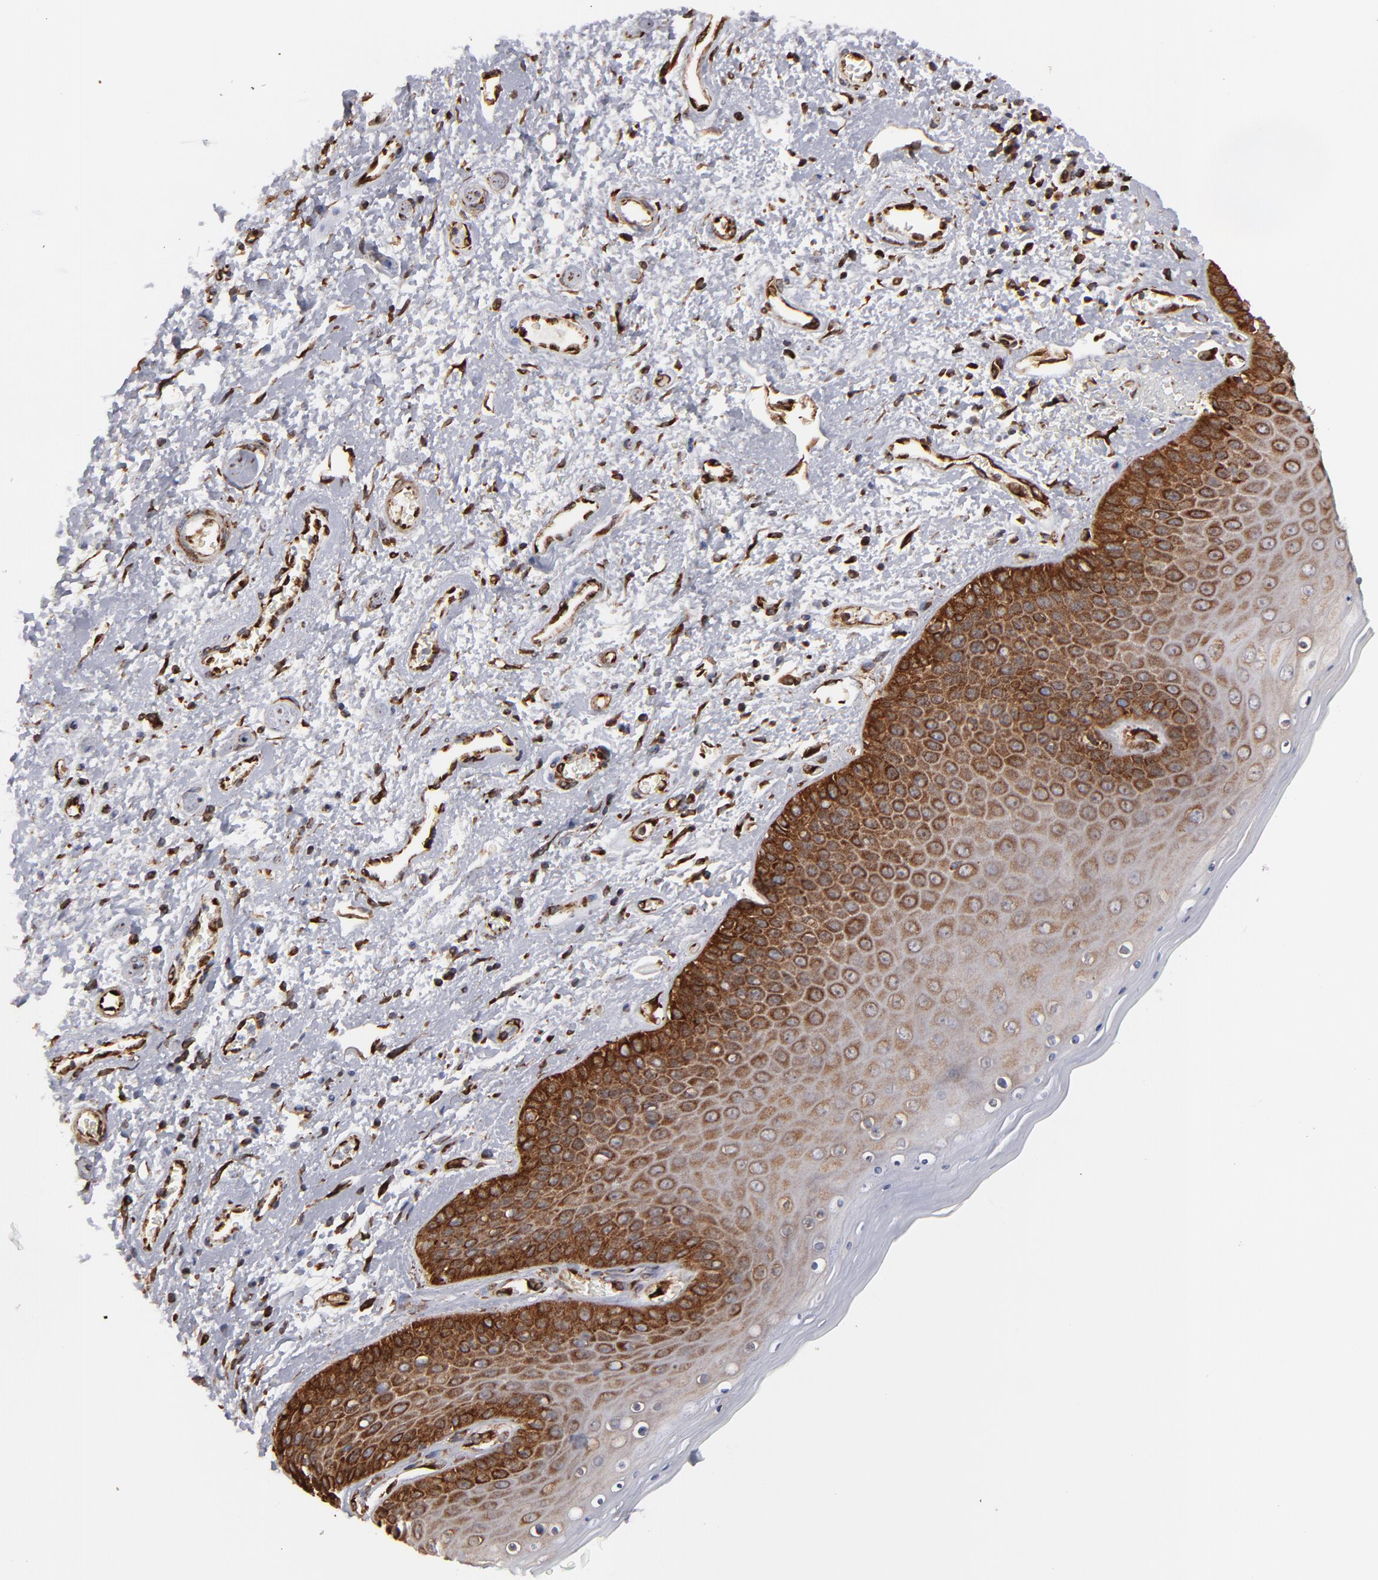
{"staining": {"intensity": "strong", "quantity": ">75%", "location": "cytoplasmic/membranous"}, "tissue": "skin", "cell_type": "Epidermal cells", "image_type": "normal", "snomed": [{"axis": "morphology", "description": "Normal tissue, NOS"}, {"axis": "topography", "description": "Anal"}], "caption": "A histopathology image of skin stained for a protein reveals strong cytoplasmic/membranous brown staining in epidermal cells.", "gene": "KTN1", "patient": {"sex": "female", "age": 46}}